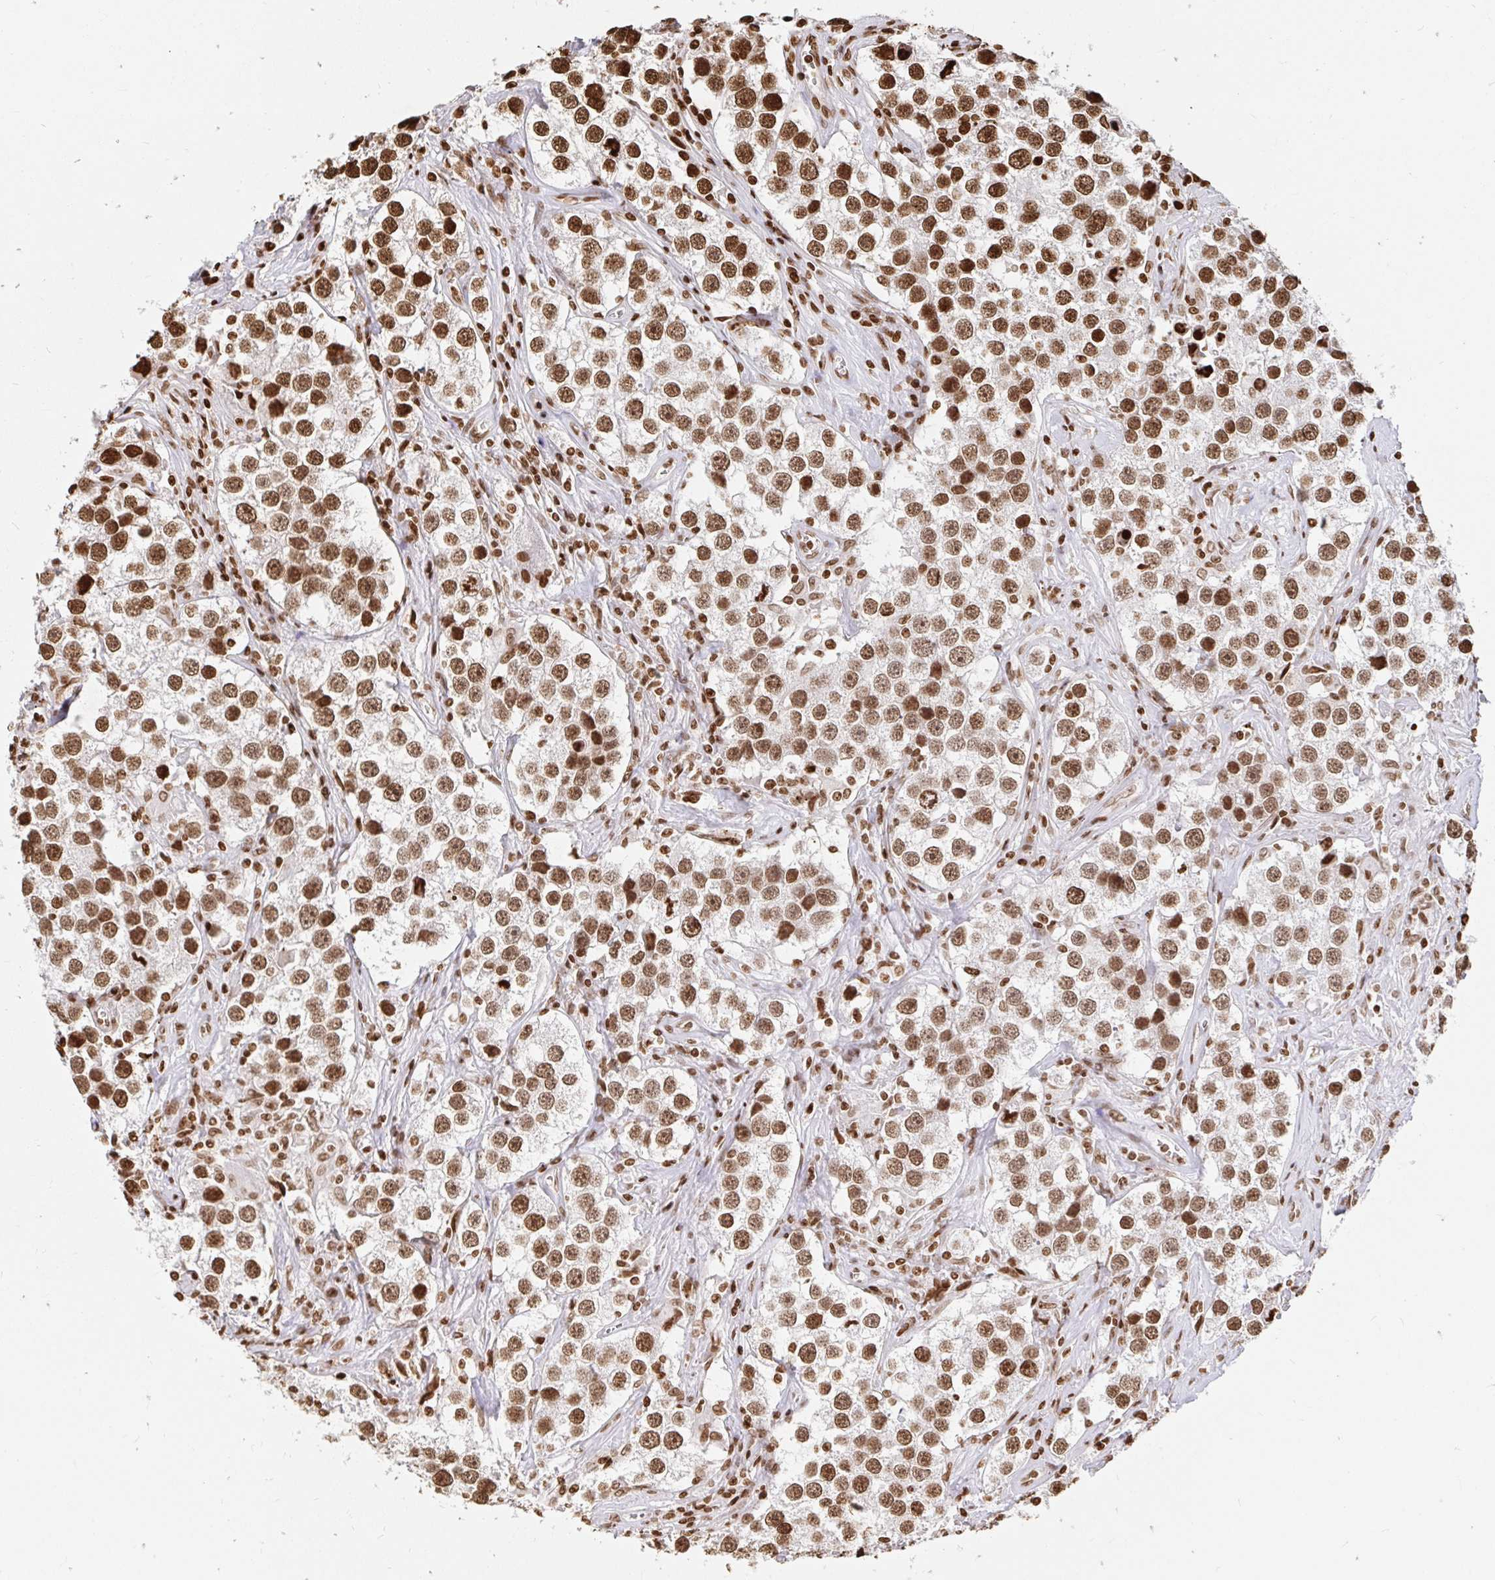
{"staining": {"intensity": "moderate", "quantity": ">75%", "location": "nuclear"}, "tissue": "testis cancer", "cell_type": "Tumor cells", "image_type": "cancer", "snomed": [{"axis": "morphology", "description": "Seminoma, NOS"}, {"axis": "topography", "description": "Testis"}], "caption": "An IHC micrograph of tumor tissue is shown. Protein staining in brown labels moderate nuclear positivity in testis cancer (seminoma) within tumor cells.", "gene": "H2BC5", "patient": {"sex": "male", "age": 49}}